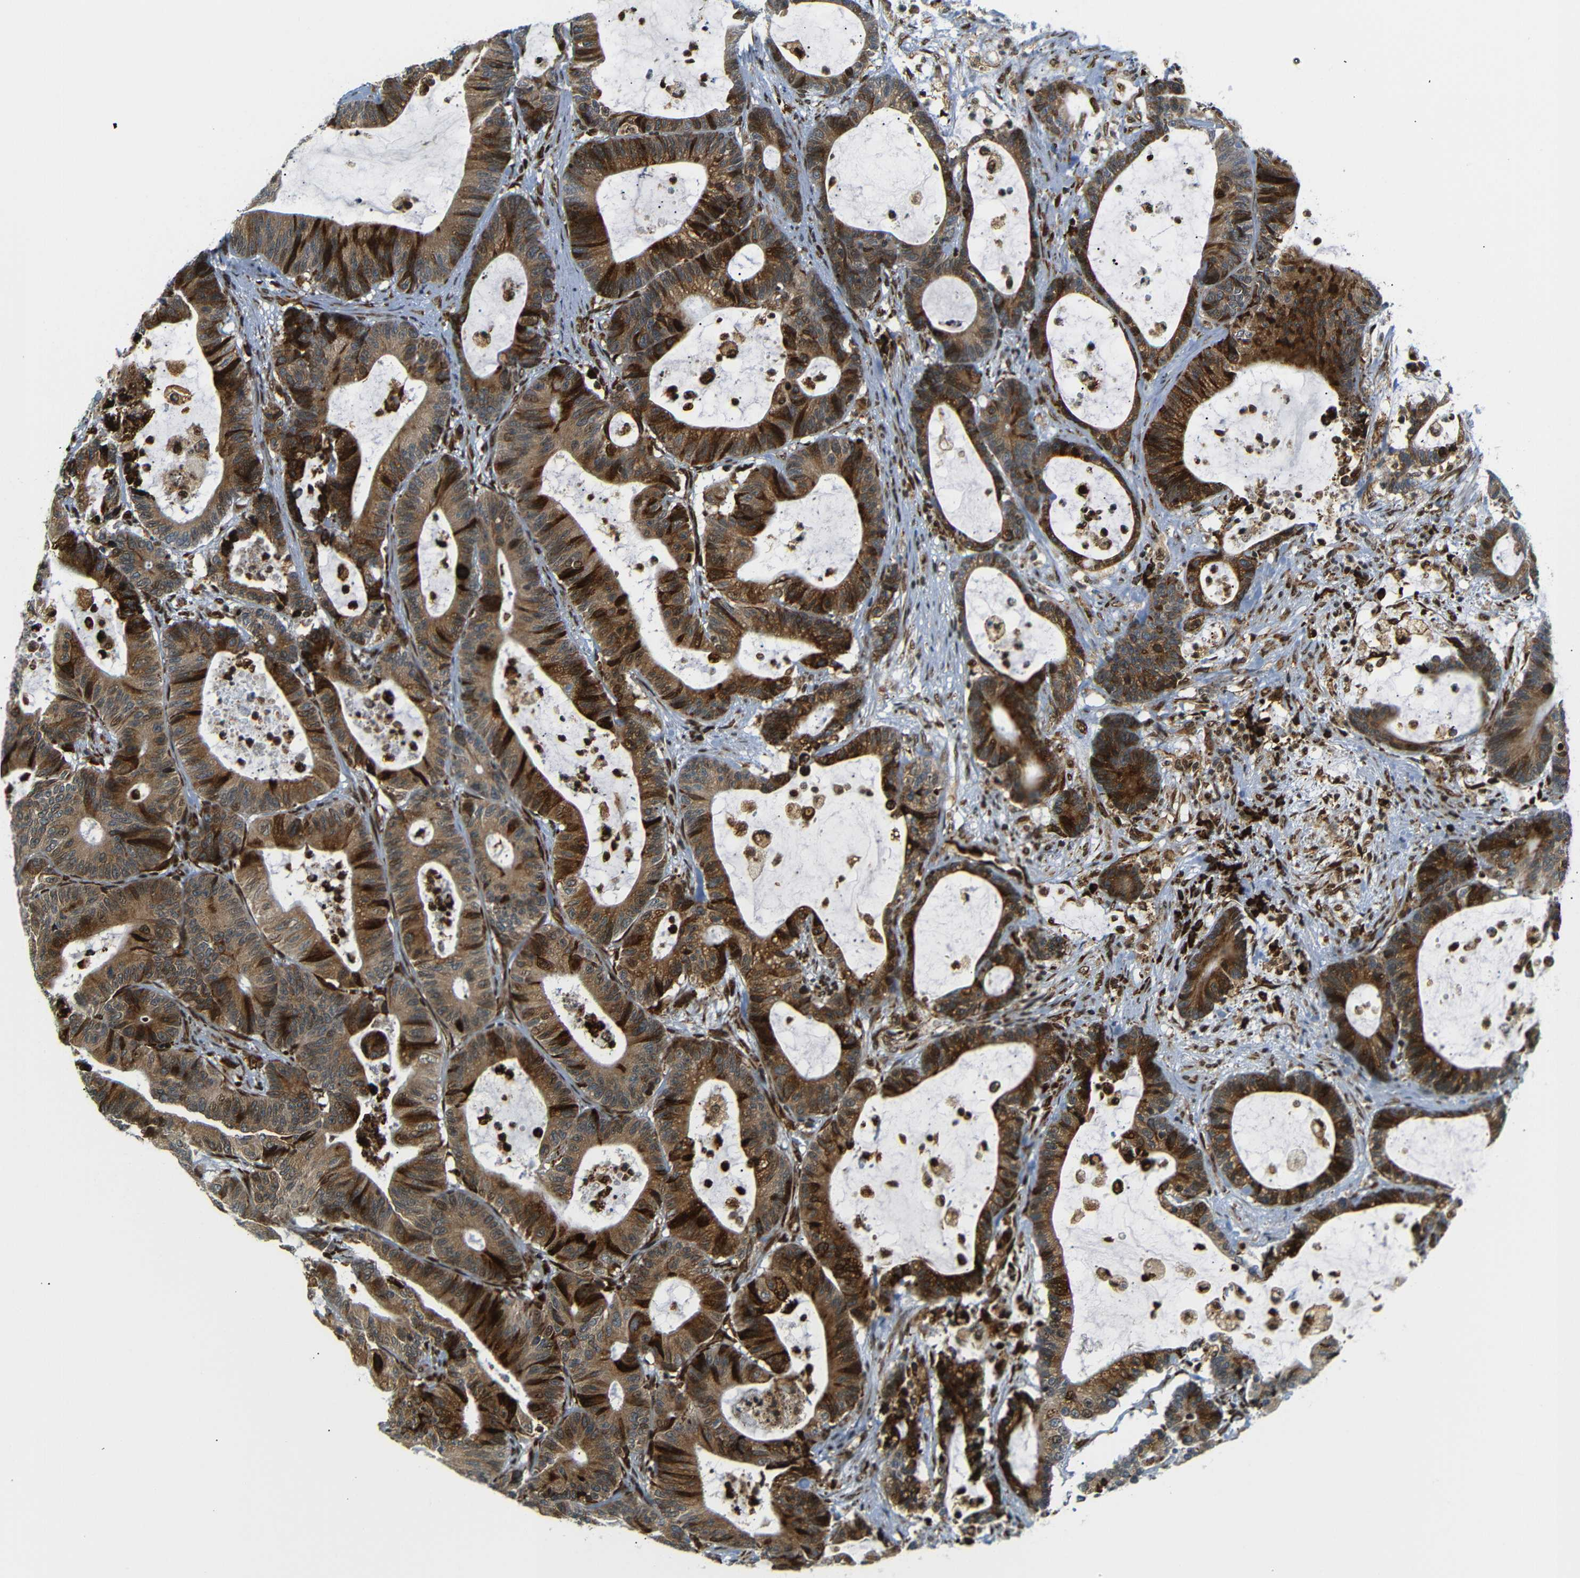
{"staining": {"intensity": "strong", "quantity": ">75%", "location": "cytoplasmic/membranous"}, "tissue": "colorectal cancer", "cell_type": "Tumor cells", "image_type": "cancer", "snomed": [{"axis": "morphology", "description": "Adenocarcinoma, NOS"}, {"axis": "topography", "description": "Colon"}], "caption": "Immunohistochemical staining of human colorectal adenocarcinoma displays high levels of strong cytoplasmic/membranous protein staining in about >75% of tumor cells.", "gene": "SPCS2", "patient": {"sex": "female", "age": 84}}